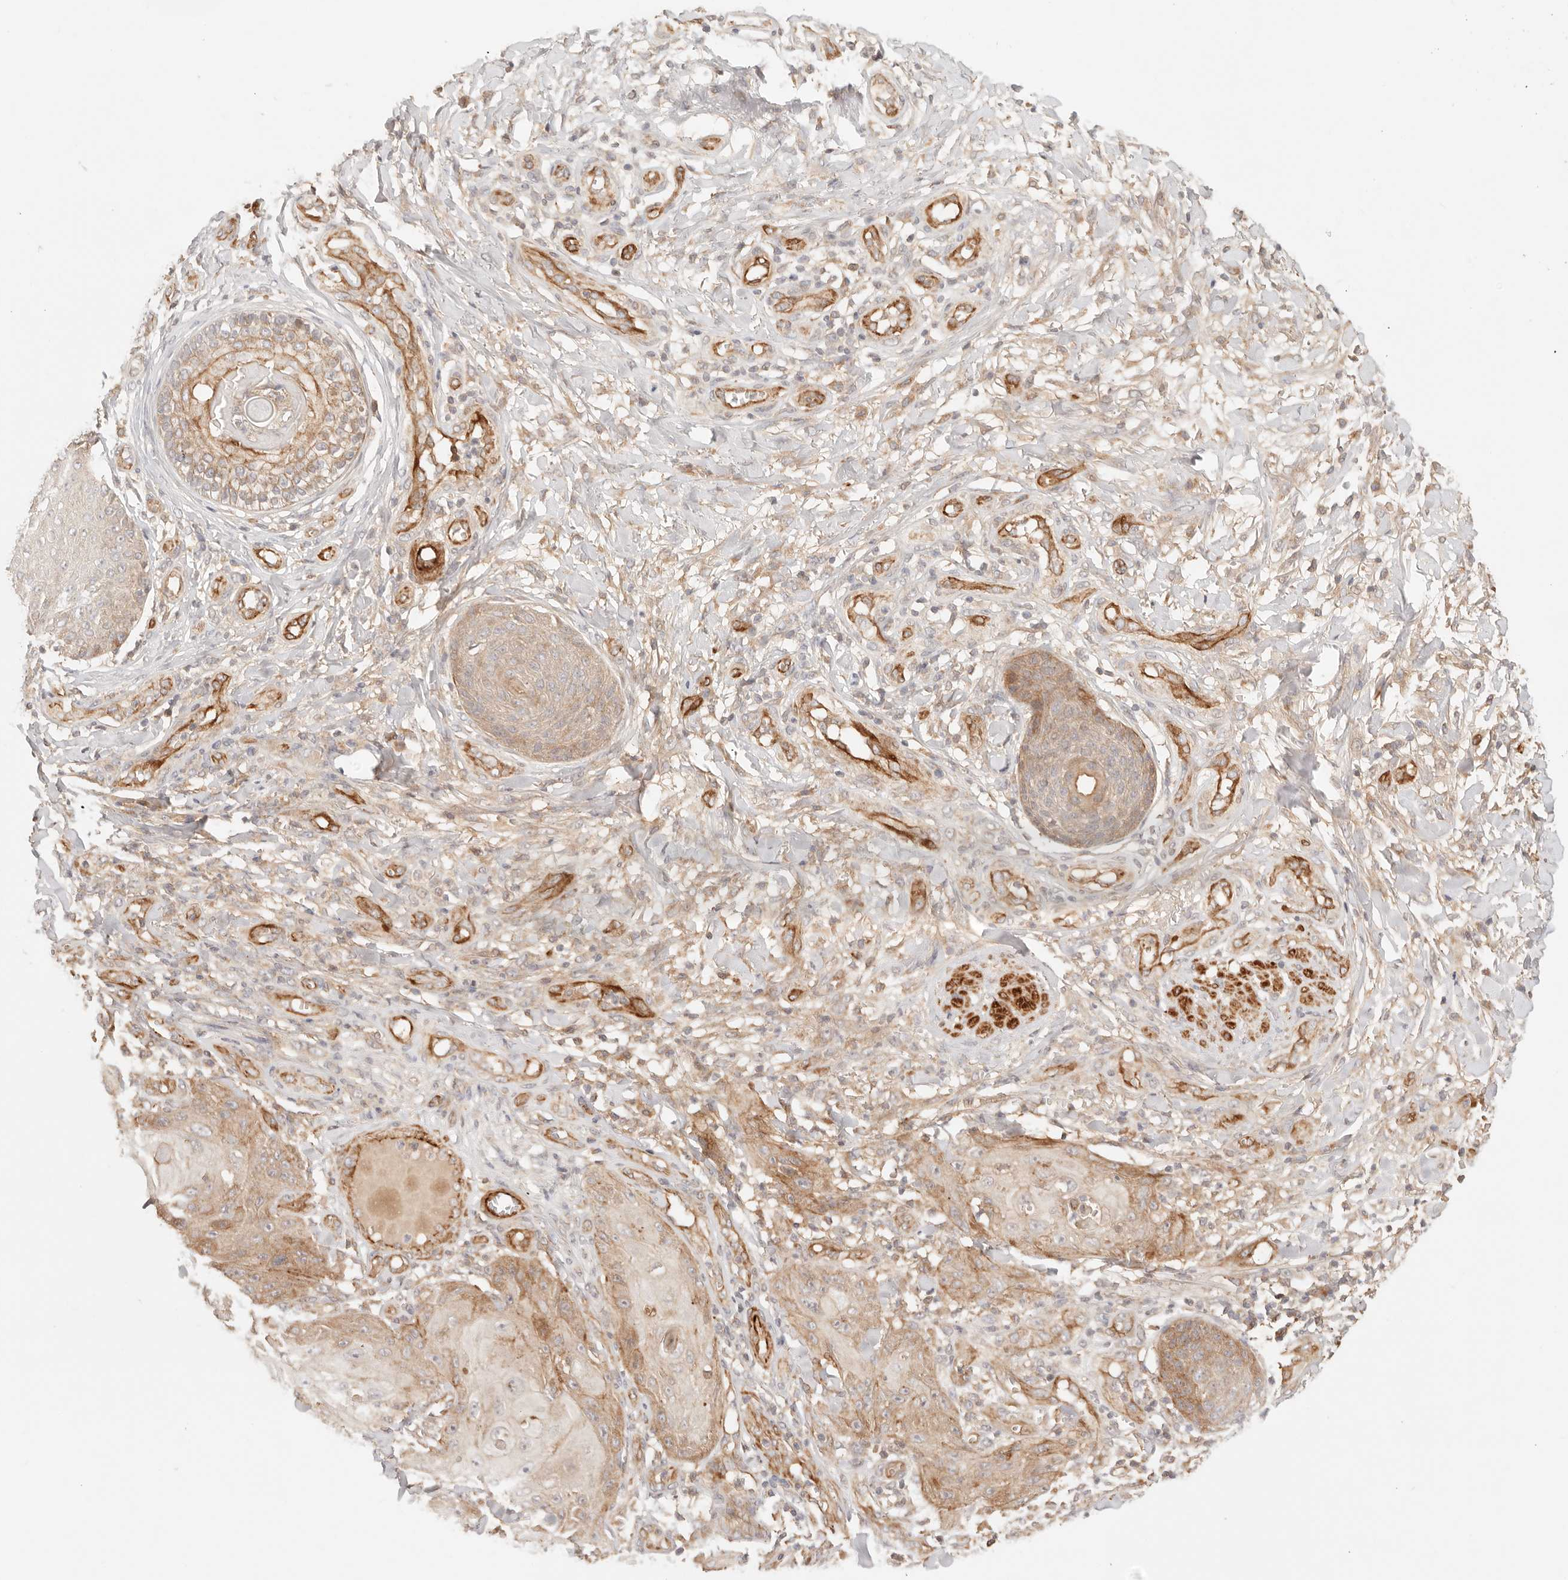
{"staining": {"intensity": "moderate", "quantity": "25%-75%", "location": "cytoplasmic/membranous"}, "tissue": "skin cancer", "cell_type": "Tumor cells", "image_type": "cancer", "snomed": [{"axis": "morphology", "description": "Squamous cell carcinoma, NOS"}, {"axis": "topography", "description": "Skin"}], "caption": "Human skin squamous cell carcinoma stained with a protein marker demonstrates moderate staining in tumor cells.", "gene": "IL1R2", "patient": {"sex": "male", "age": 74}}